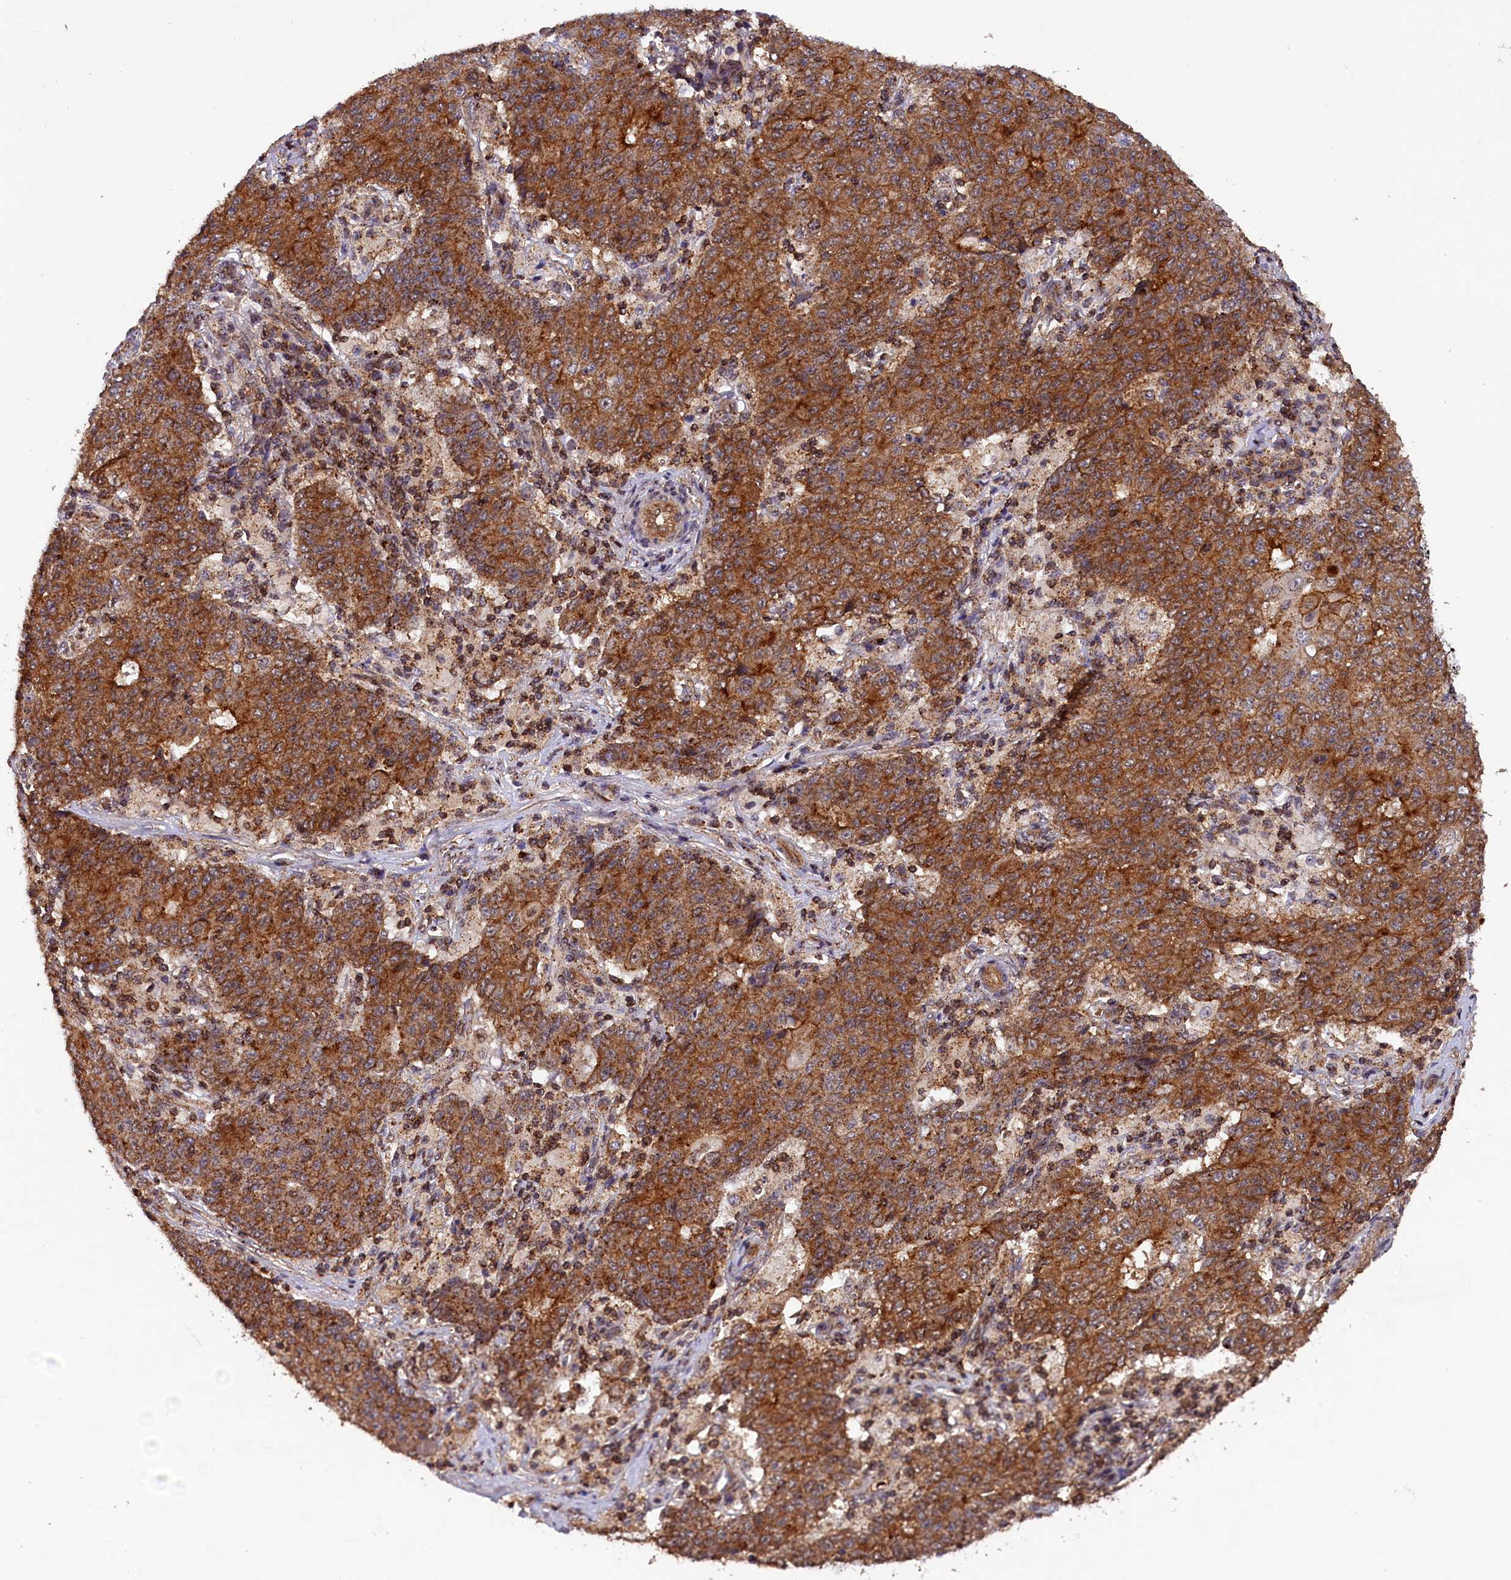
{"staining": {"intensity": "strong", "quantity": ">75%", "location": "cytoplasmic/membranous"}, "tissue": "ovarian cancer", "cell_type": "Tumor cells", "image_type": "cancer", "snomed": [{"axis": "morphology", "description": "Carcinoma, endometroid"}, {"axis": "topography", "description": "Ovary"}], "caption": "High-magnification brightfield microscopy of ovarian cancer stained with DAB (brown) and counterstained with hematoxylin (blue). tumor cells exhibit strong cytoplasmic/membranous expression is appreciated in about>75% of cells.", "gene": "IST1", "patient": {"sex": "female", "age": 42}}